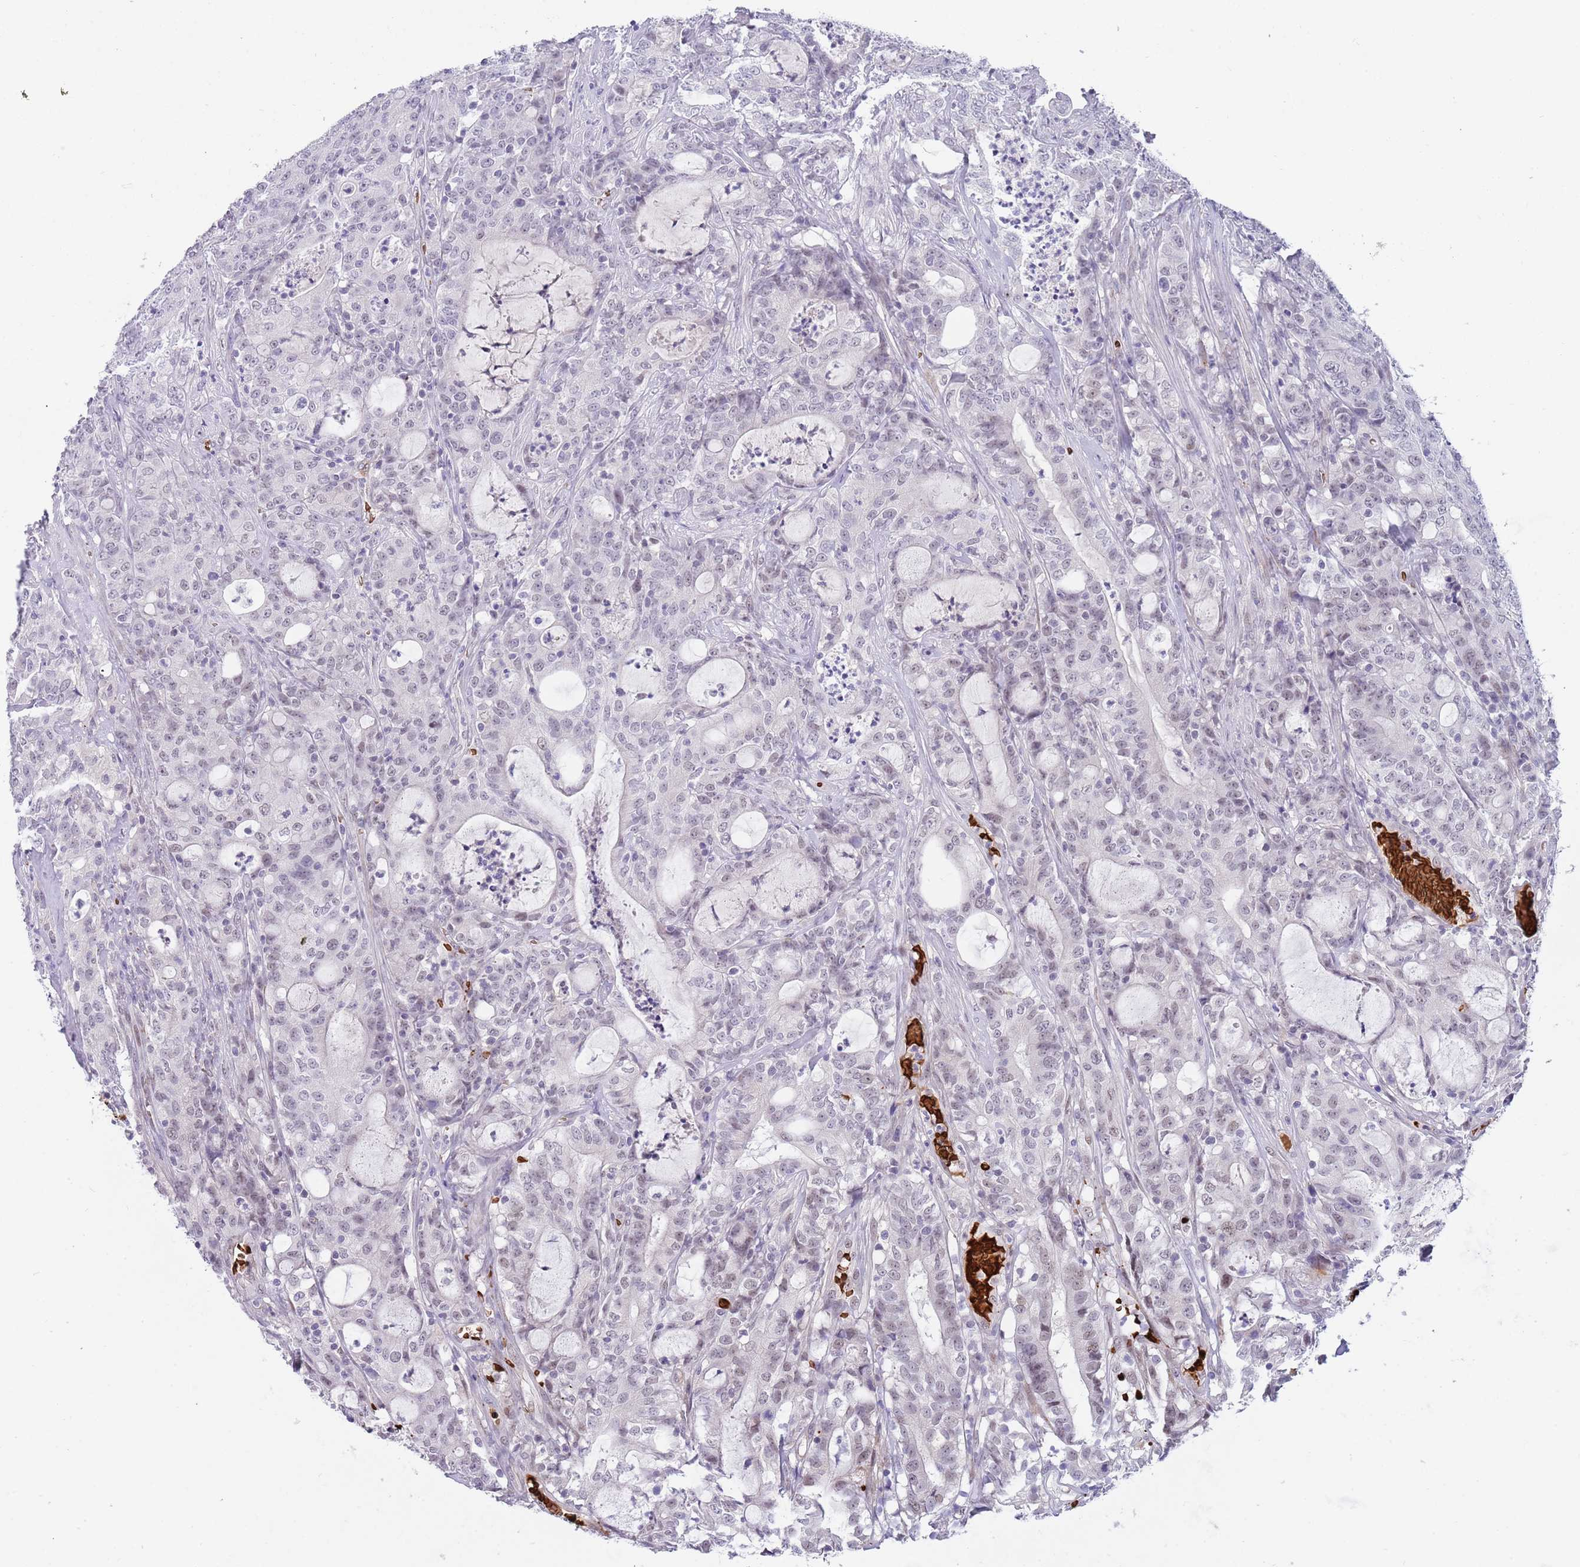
{"staining": {"intensity": "weak", "quantity": "<25%", "location": "nuclear"}, "tissue": "colorectal cancer", "cell_type": "Tumor cells", "image_type": "cancer", "snomed": [{"axis": "morphology", "description": "Adenocarcinoma, NOS"}, {"axis": "topography", "description": "Colon"}], "caption": "The histopathology image displays no staining of tumor cells in colorectal cancer. (DAB (3,3'-diaminobenzidine) immunohistochemistry, high magnification).", "gene": "LYPD6B", "patient": {"sex": "male", "age": 83}}